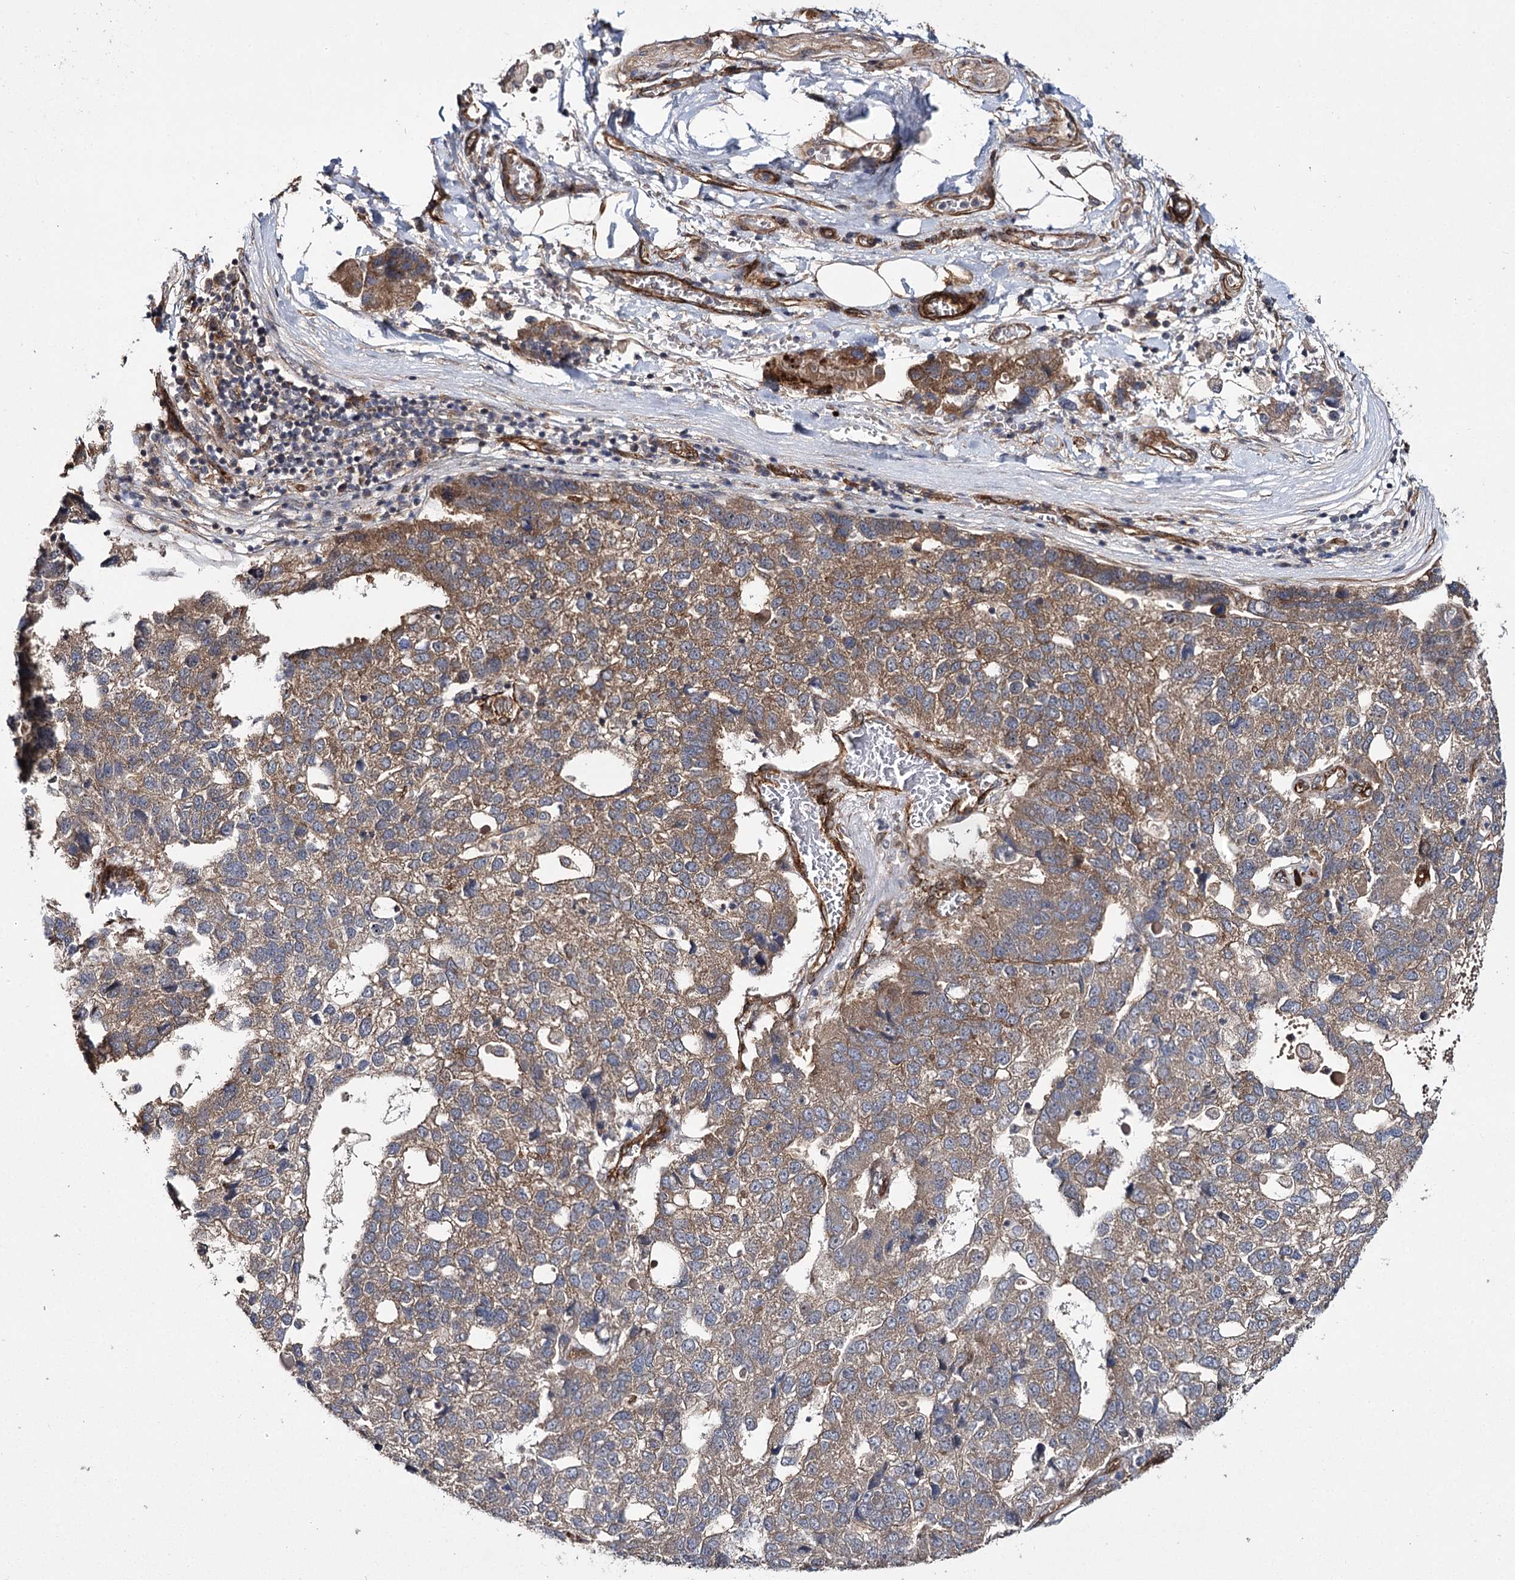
{"staining": {"intensity": "moderate", "quantity": ">75%", "location": "cytoplasmic/membranous"}, "tissue": "pancreatic cancer", "cell_type": "Tumor cells", "image_type": "cancer", "snomed": [{"axis": "morphology", "description": "Adenocarcinoma, NOS"}, {"axis": "topography", "description": "Pancreas"}], "caption": "Immunohistochemistry histopathology image of neoplastic tissue: human pancreatic adenocarcinoma stained using immunohistochemistry (IHC) shows medium levels of moderate protein expression localized specifically in the cytoplasmic/membranous of tumor cells, appearing as a cytoplasmic/membranous brown color.", "gene": "MYO1C", "patient": {"sex": "female", "age": 61}}